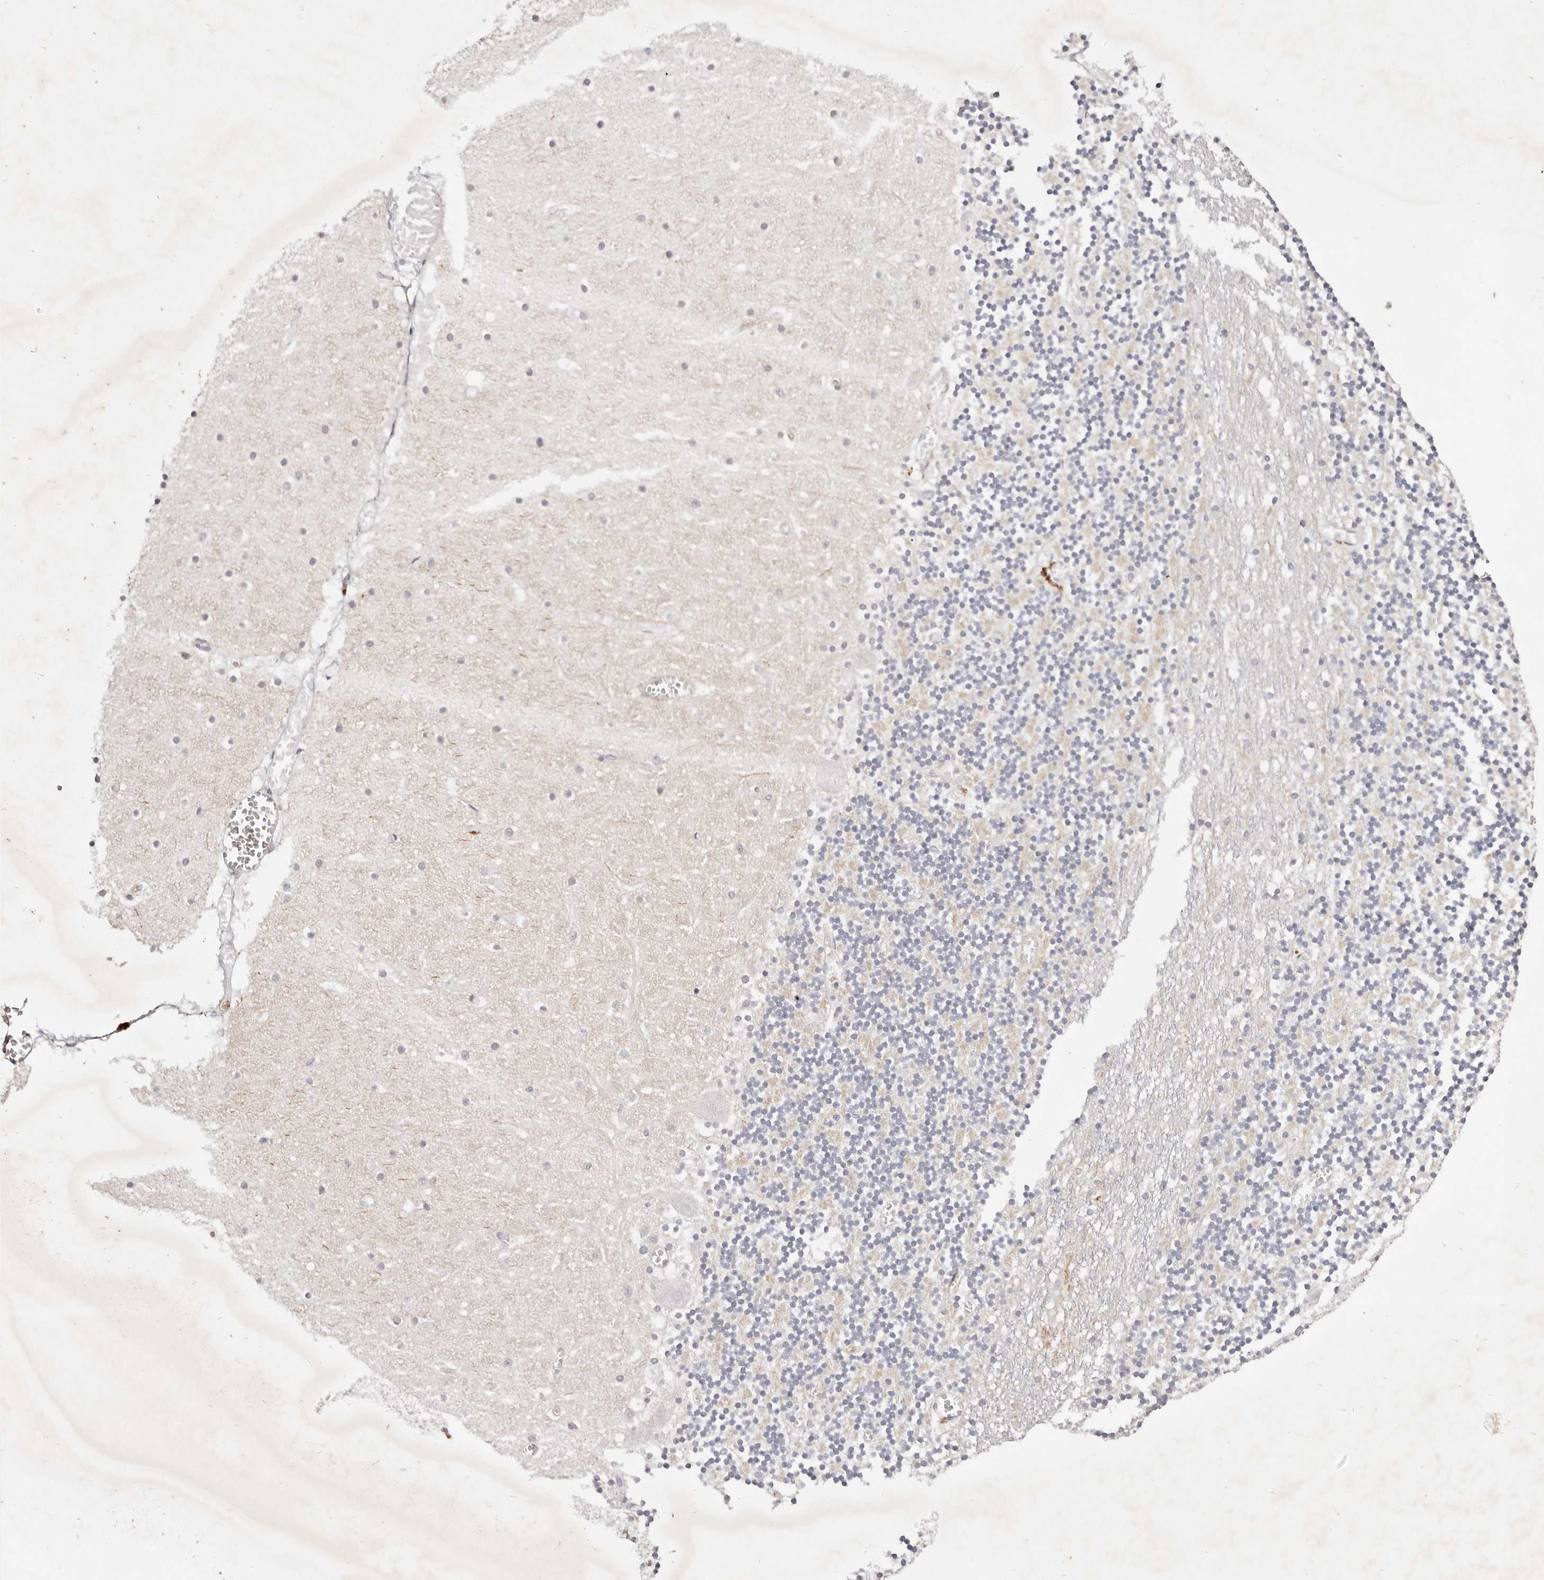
{"staining": {"intensity": "negative", "quantity": "none", "location": "none"}, "tissue": "cerebellum", "cell_type": "Cells in granular layer", "image_type": "normal", "snomed": [{"axis": "morphology", "description": "Normal tissue, NOS"}, {"axis": "topography", "description": "Cerebellum"}], "caption": "A micrograph of cerebellum stained for a protein reveals no brown staining in cells in granular layer. (Brightfield microscopy of DAB immunohistochemistry at high magnification).", "gene": "SLC35B2", "patient": {"sex": "female", "age": 28}}